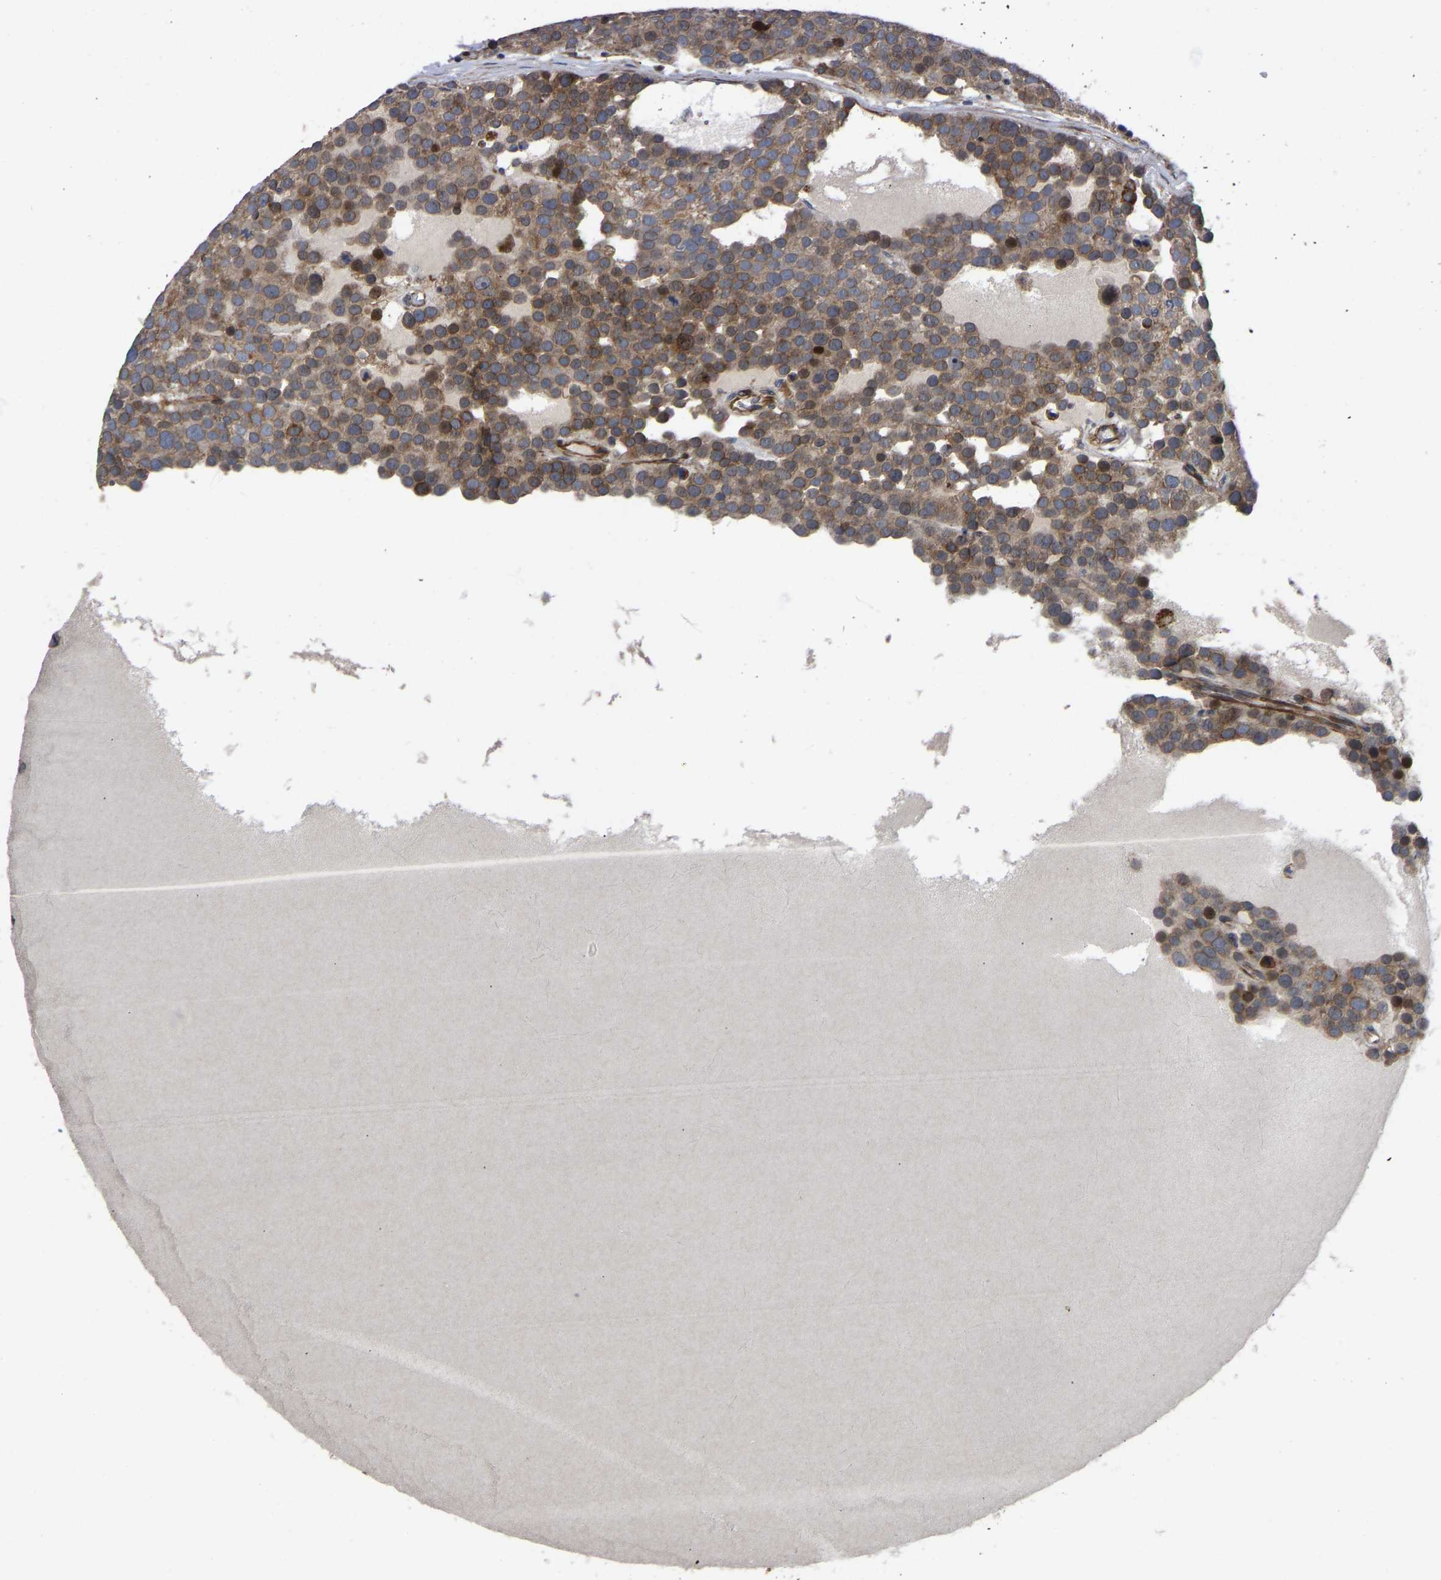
{"staining": {"intensity": "moderate", "quantity": ">75%", "location": "cytoplasmic/membranous"}, "tissue": "testis cancer", "cell_type": "Tumor cells", "image_type": "cancer", "snomed": [{"axis": "morphology", "description": "Seminoma, NOS"}, {"axis": "topography", "description": "Testis"}], "caption": "Tumor cells display medium levels of moderate cytoplasmic/membranous positivity in approximately >75% of cells in testis cancer.", "gene": "TMEM38B", "patient": {"sex": "male", "age": 71}}